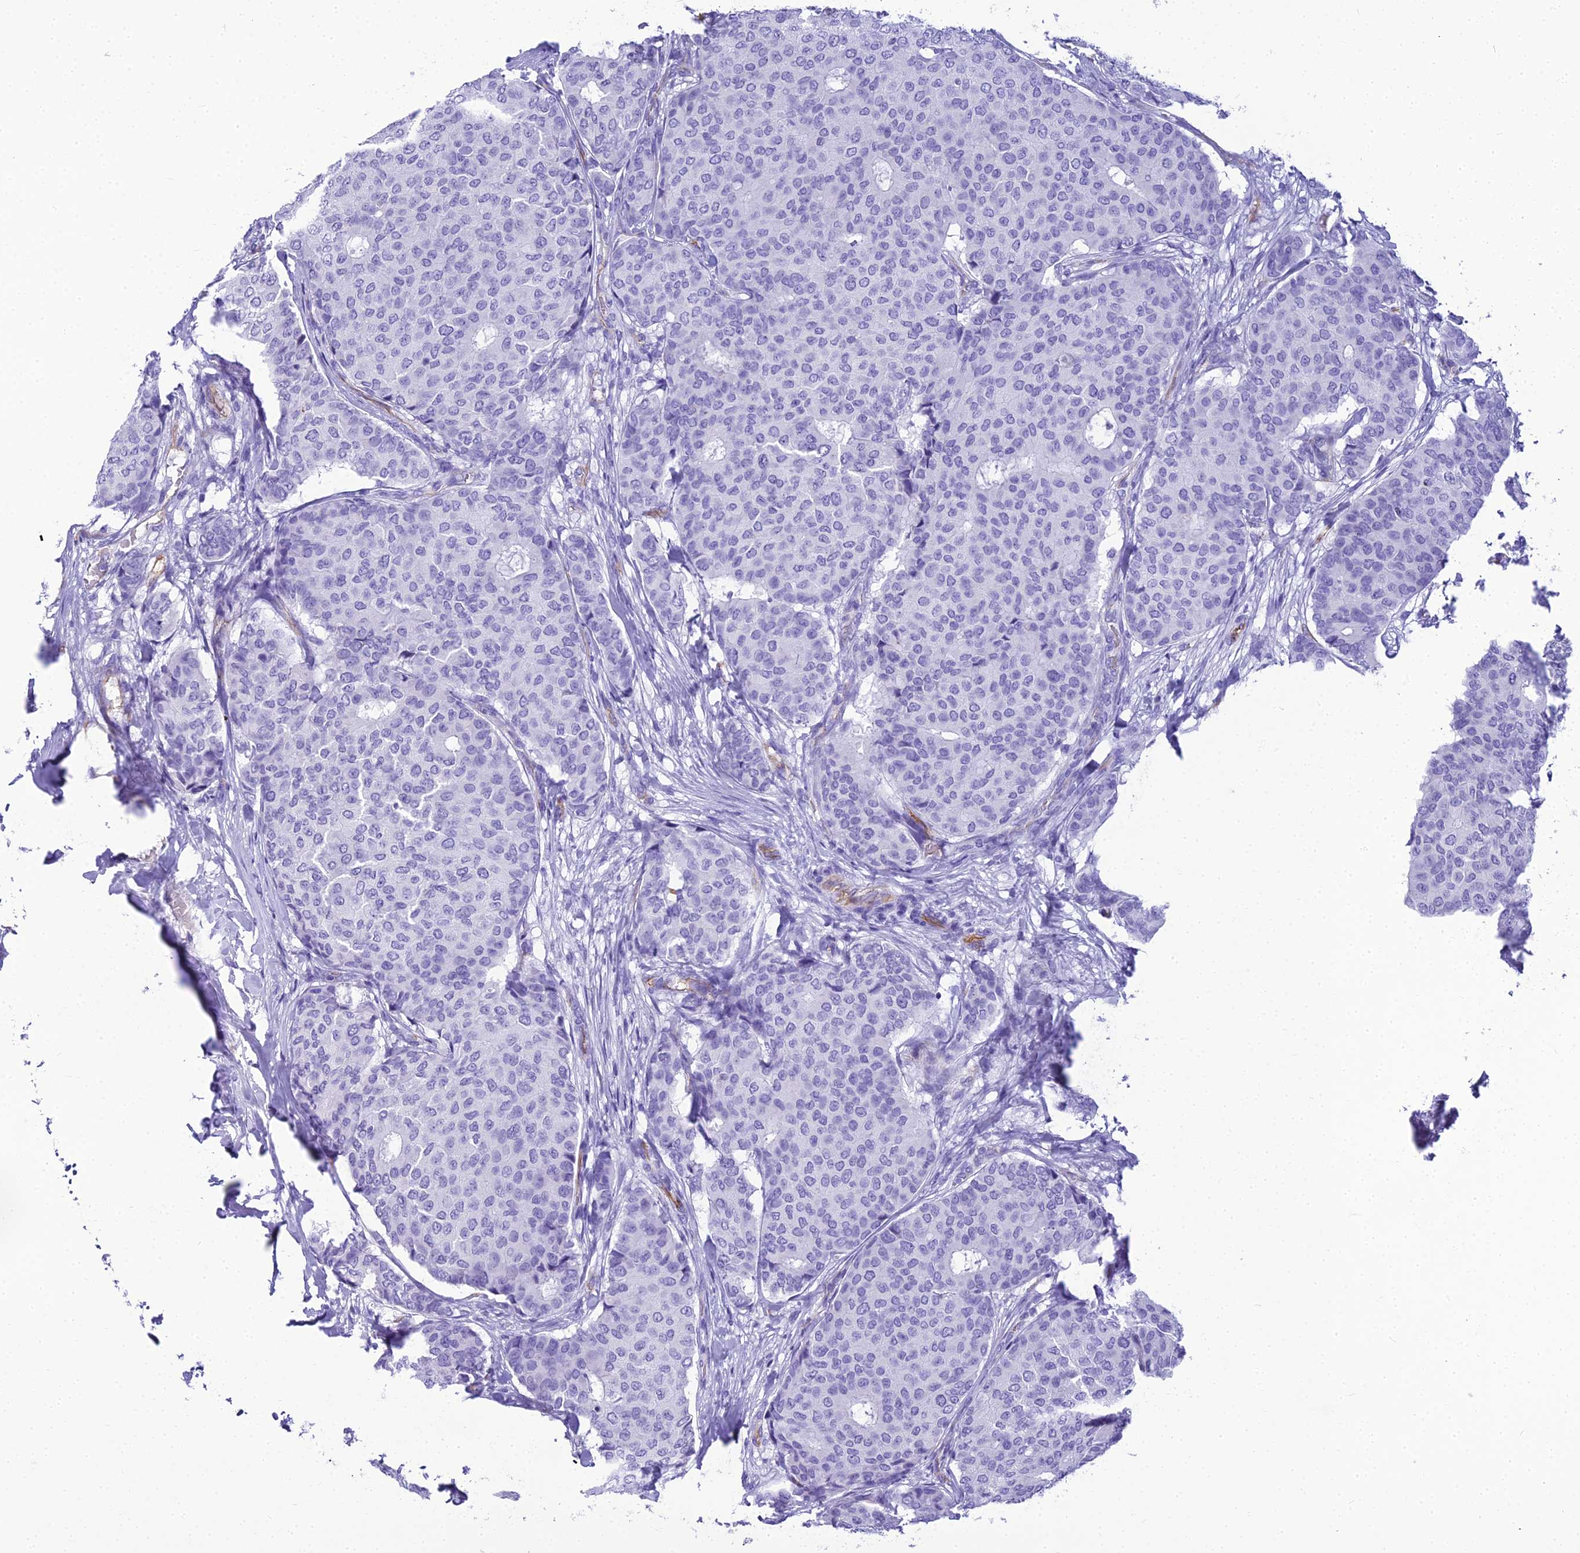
{"staining": {"intensity": "negative", "quantity": "none", "location": "none"}, "tissue": "breast cancer", "cell_type": "Tumor cells", "image_type": "cancer", "snomed": [{"axis": "morphology", "description": "Duct carcinoma"}, {"axis": "topography", "description": "Breast"}], "caption": "Immunohistochemistry (IHC) micrograph of human breast cancer (invasive ductal carcinoma) stained for a protein (brown), which shows no positivity in tumor cells.", "gene": "NINJ1", "patient": {"sex": "female", "age": 75}}